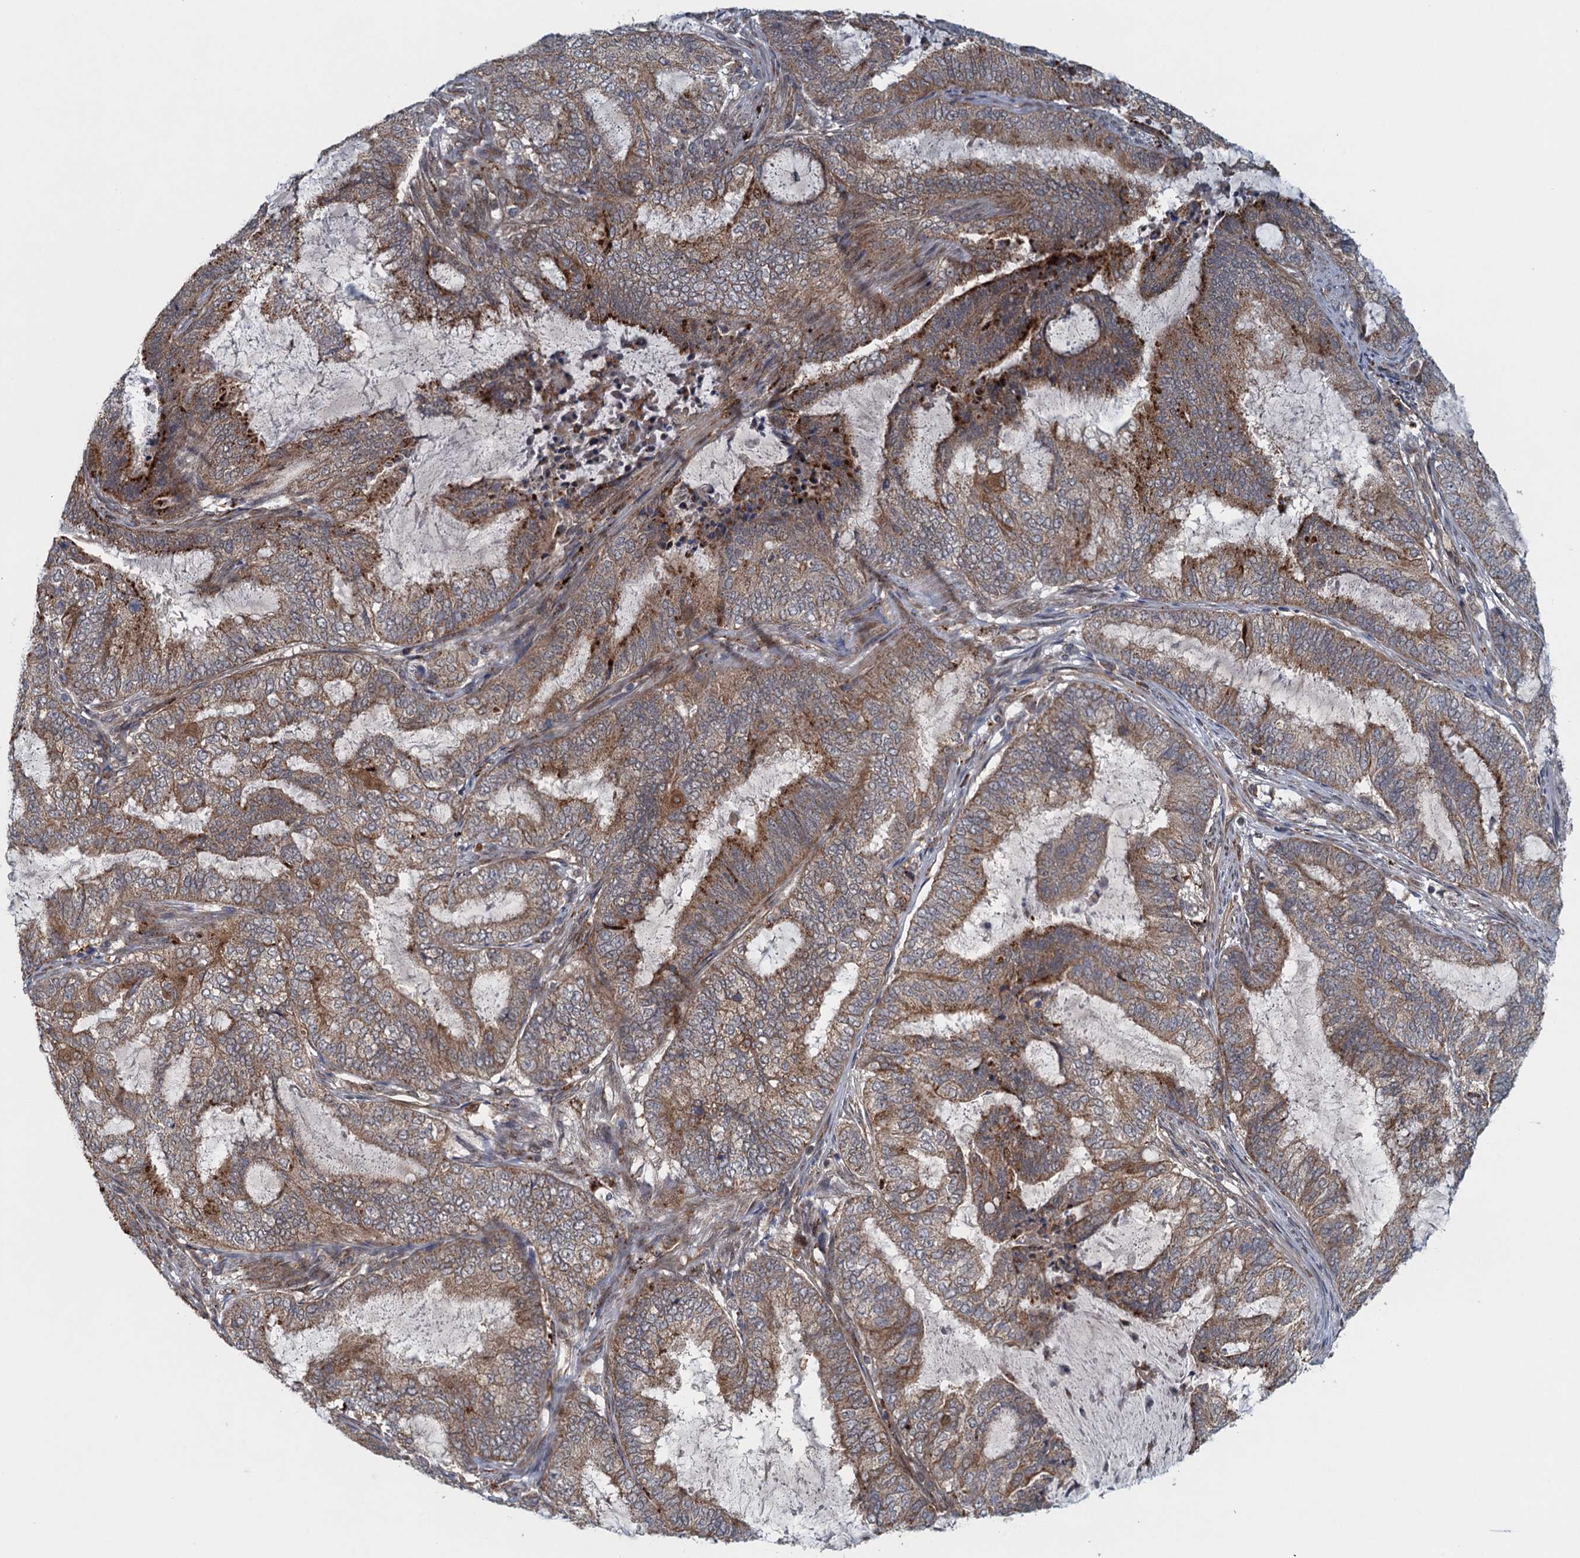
{"staining": {"intensity": "moderate", "quantity": ">75%", "location": "cytoplasmic/membranous"}, "tissue": "endometrial cancer", "cell_type": "Tumor cells", "image_type": "cancer", "snomed": [{"axis": "morphology", "description": "Adenocarcinoma, NOS"}, {"axis": "topography", "description": "Endometrium"}], "caption": "Brown immunohistochemical staining in endometrial cancer (adenocarcinoma) shows moderate cytoplasmic/membranous staining in about >75% of tumor cells.", "gene": "NLRP10", "patient": {"sex": "female", "age": 51}}